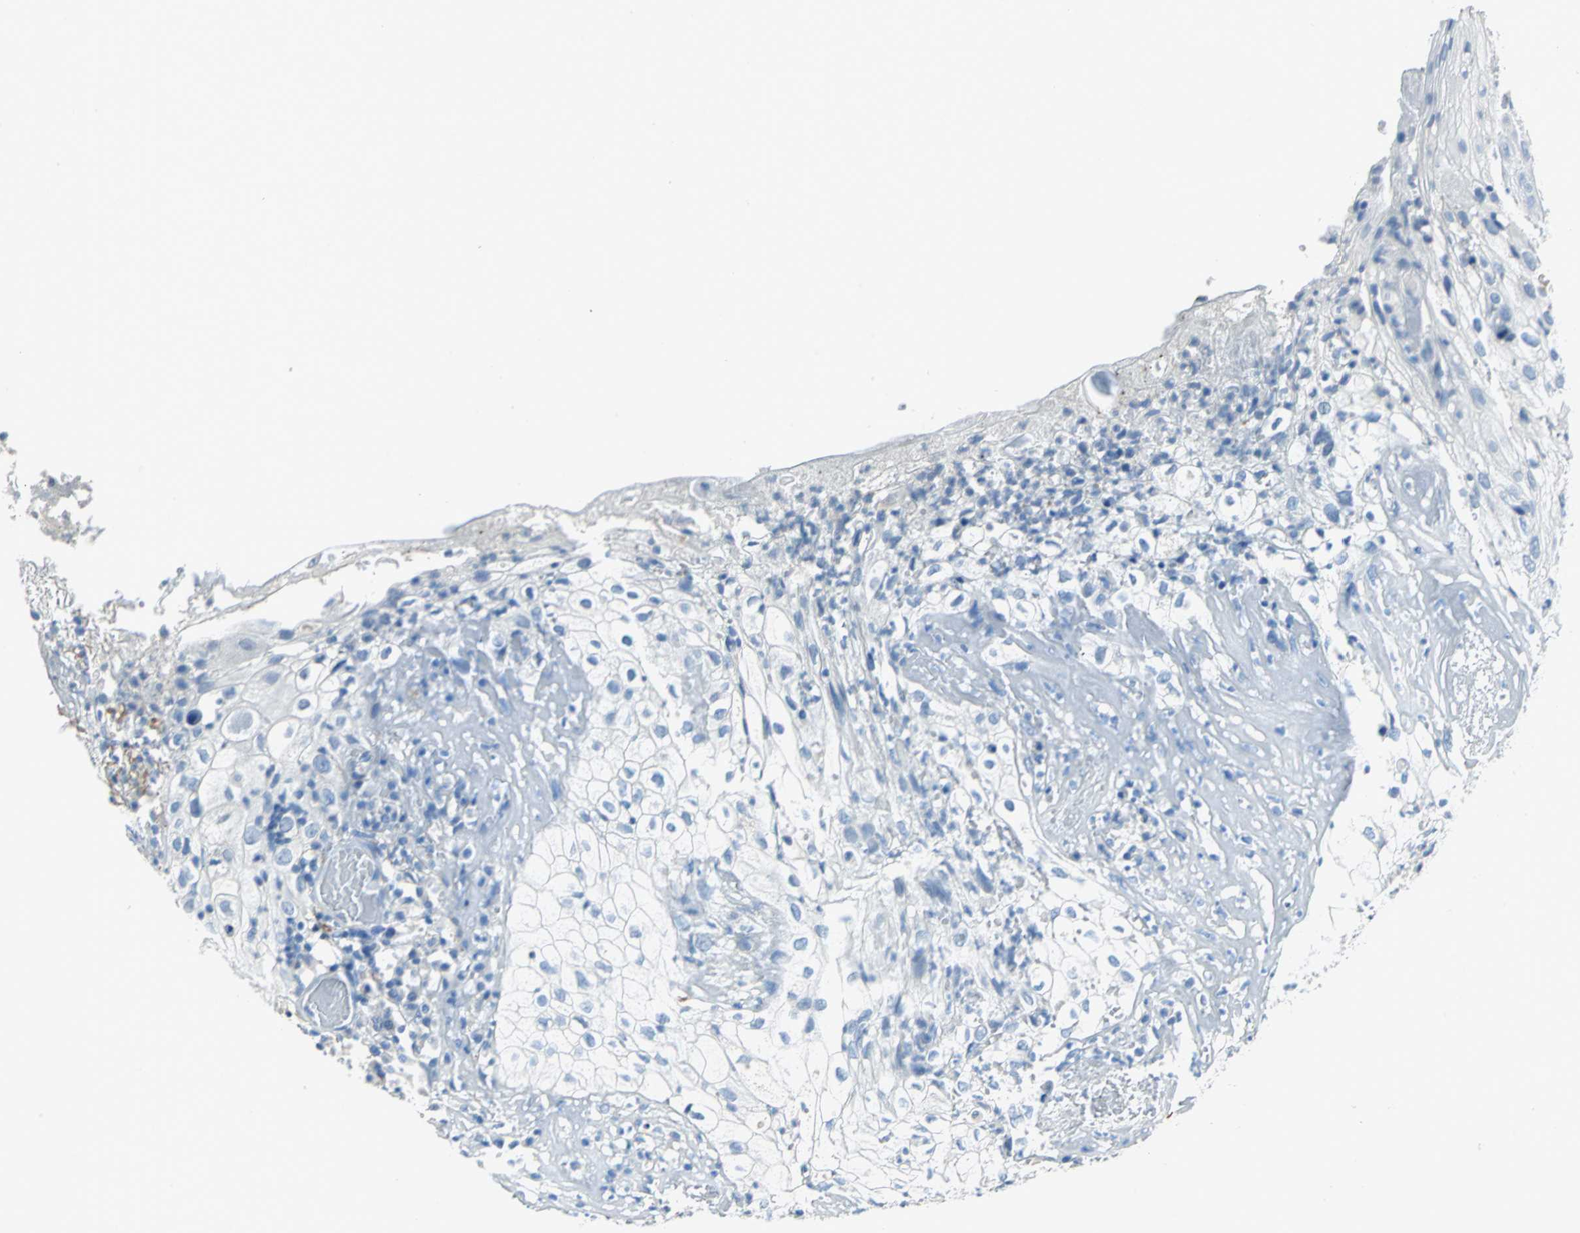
{"staining": {"intensity": "negative", "quantity": "none", "location": "none"}, "tissue": "skin cancer", "cell_type": "Tumor cells", "image_type": "cancer", "snomed": [{"axis": "morphology", "description": "Squamous cell carcinoma, NOS"}, {"axis": "topography", "description": "Skin"}], "caption": "A photomicrograph of skin cancer (squamous cell carcinoma) stained for a protein shows no brown staining in tumor cells.", "gene": "PKLR", "patient": {"sex": "male", "age": 65}}